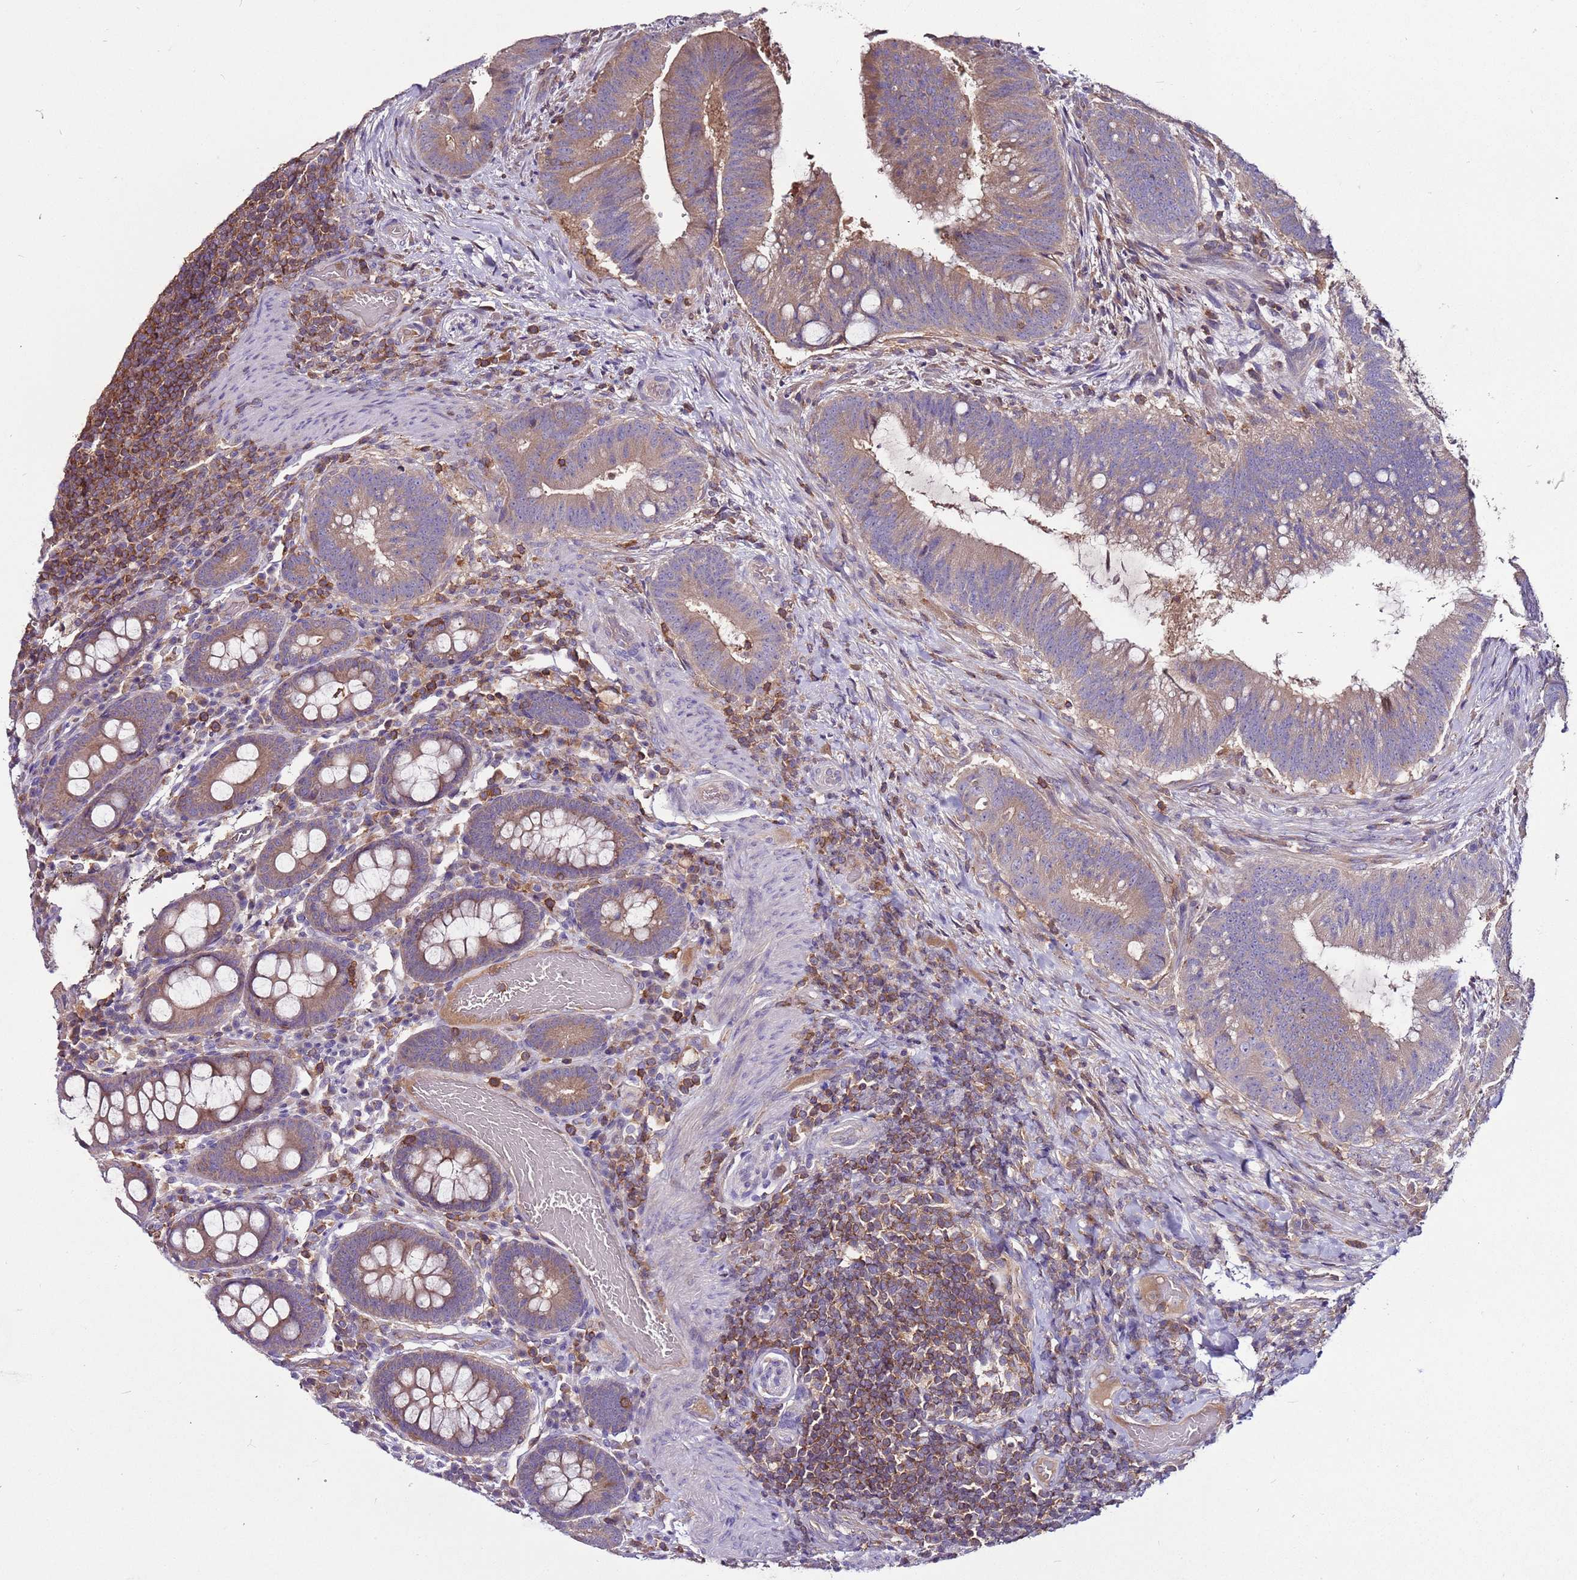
{"staining": {"intensity": "weak", "quantity": ">75%", "location": "cytoplasmic/membranous"}, "tissue": "colorectal cancer", "cell_type": "Tumor cells", "image_type": "cancer", "snomed": [{"axis": "morphology", "description": "Adenocarcinoma, NOS"}, {"axis": "topography", "description": "Colon"}], "caption": "This photomicrograph exhibits colorectal cancer (adenocarcinoma) stained with immunohistochemistry (IHC) to label a protein in brown. The cytoplasmic/membranous of tumor cells show weak positivity for the protein. Nuclei are counter-stained blue.", "gene": "IGIP", "patient": {"sex": "female", "age": 43}}